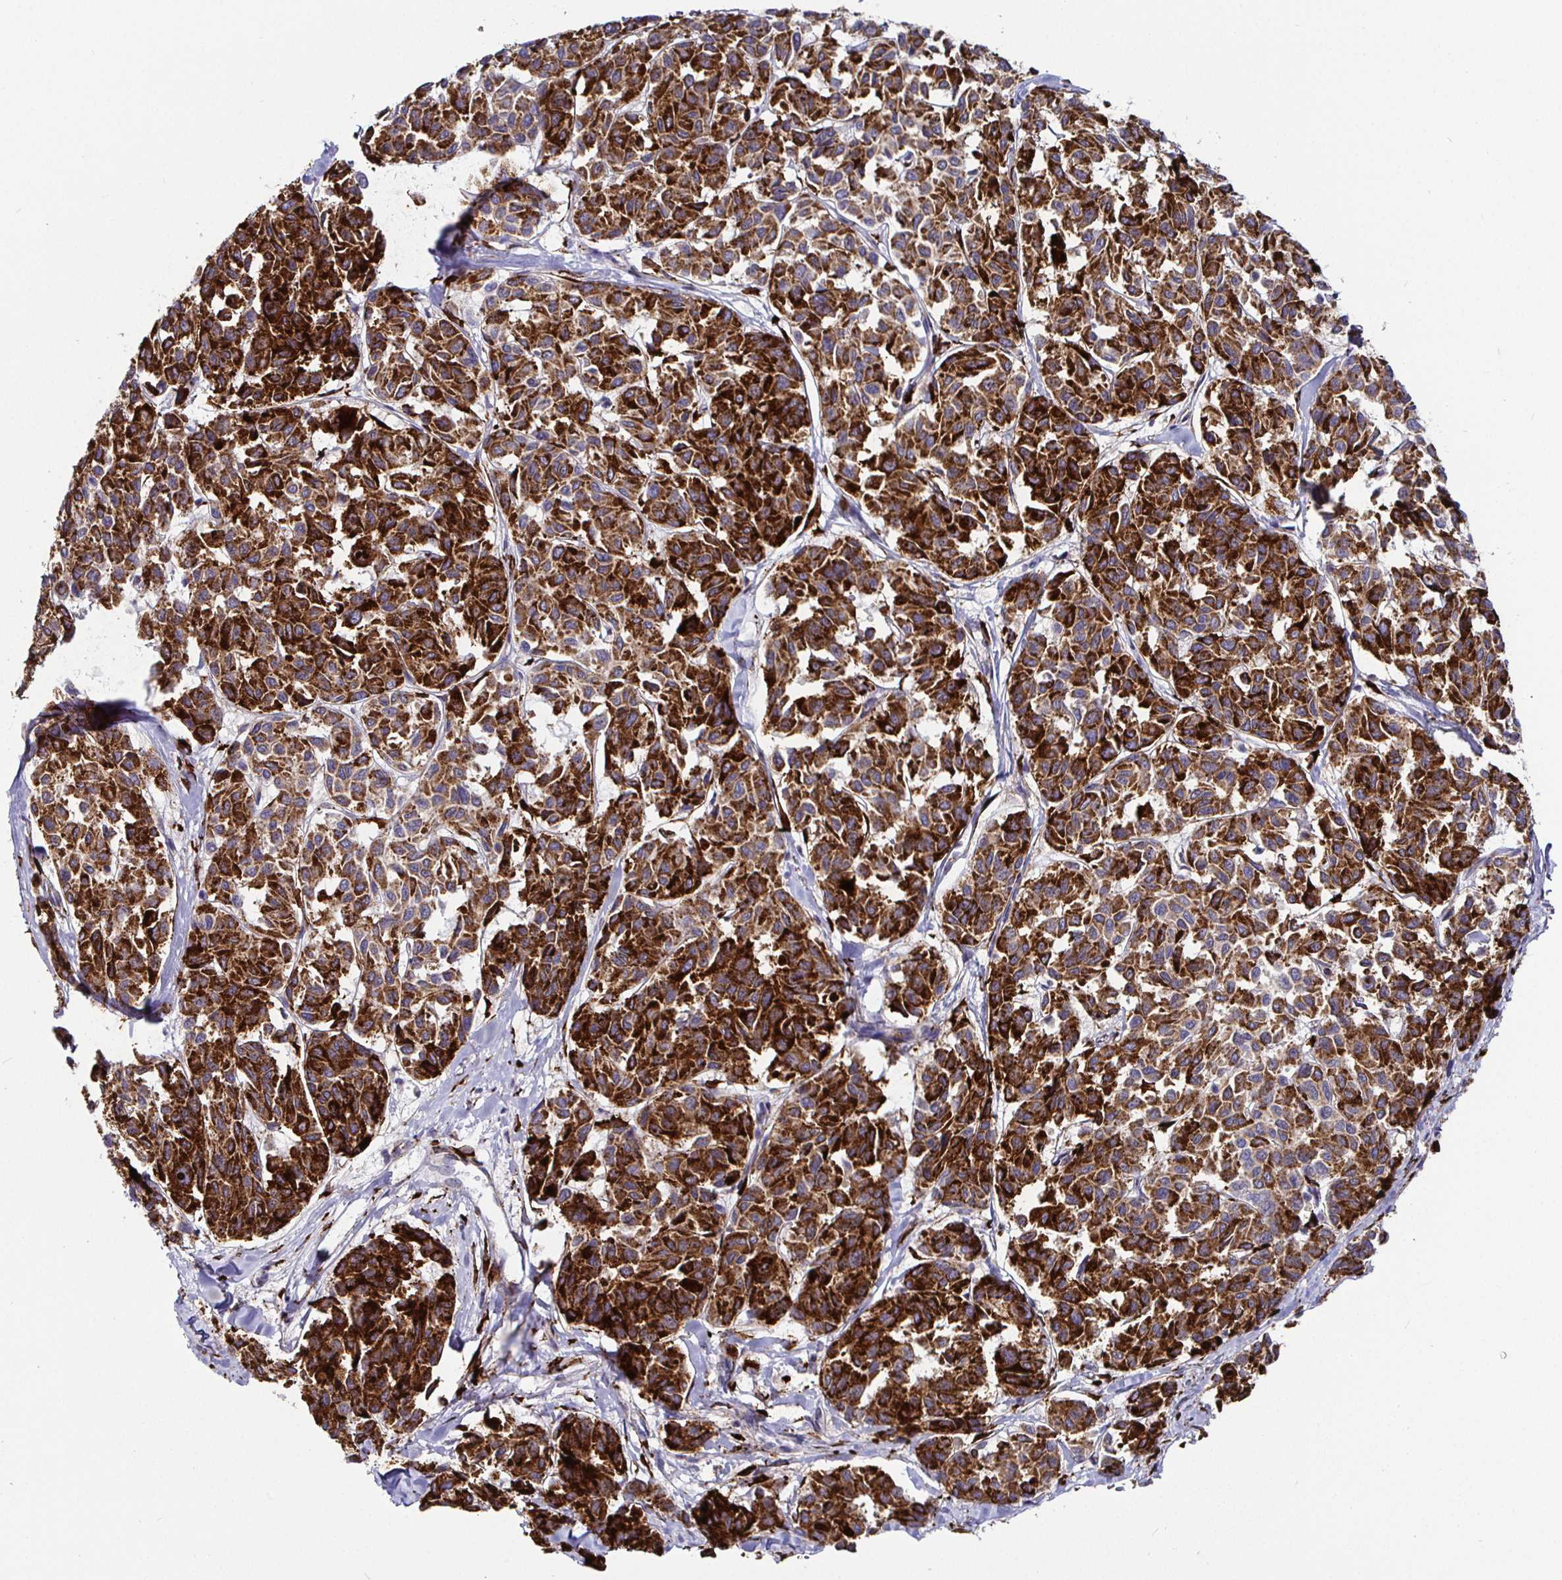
{"staining": {"intensity": "strong", "quantity": ">75%", "location": "cytoplasmic/membranous"}, "tissue": "melanoma", "cell_type": "Tumor cells", "image_type": "cancer", "snomed": [{"axis": "morphology", "description": "Malignant melanoma, NOS"}, {"axis": "topography", "description": "Skin"}], "caption": "Melanoma tissue demonstrates strong cytoplasmic/membranous expression in about >75% of tumor cells", "gene": "P4HA2", "patient": {"sex": "female", "age": 66}}